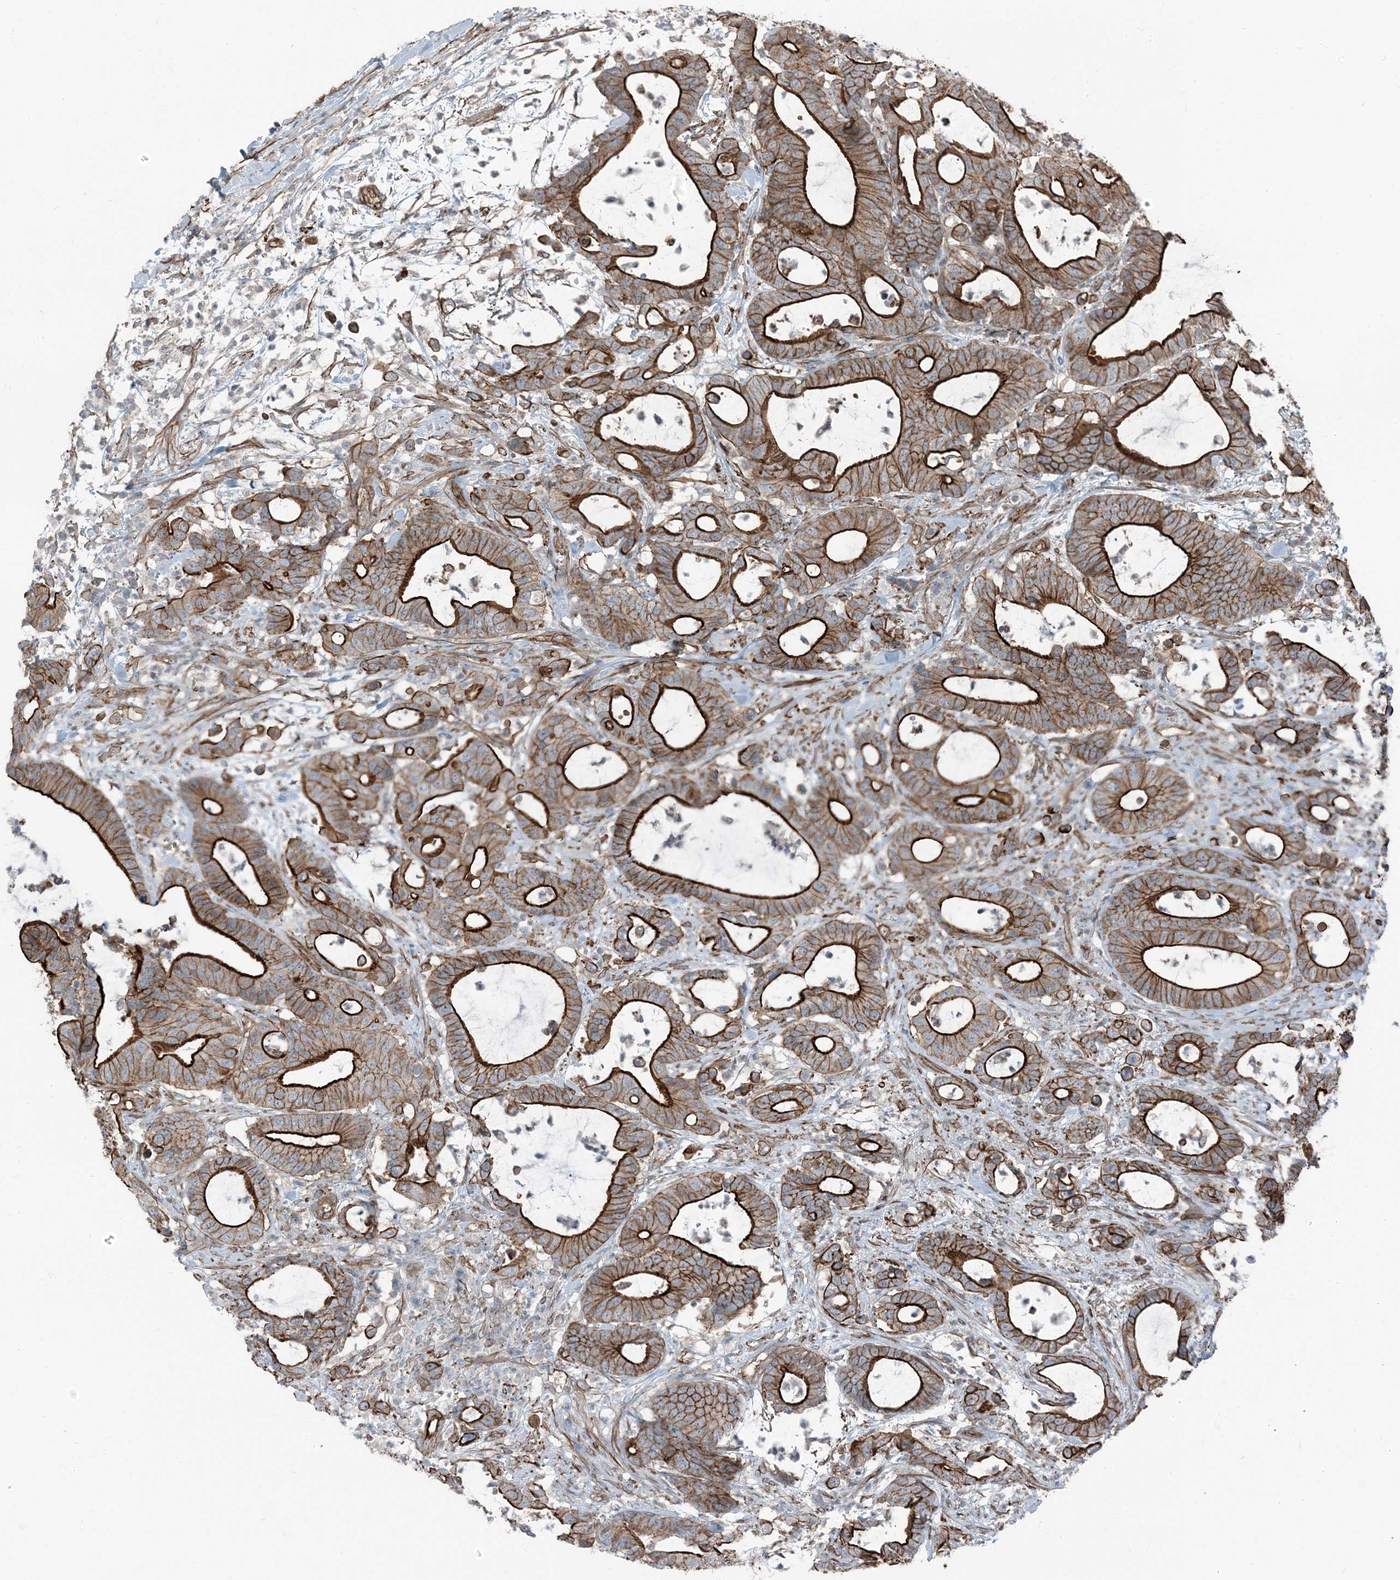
{"staining": {"intensity": "strong", "quantity": ">75%", "location": "cytoplasmic/membranous"}, "tissue": "colorectal cancer", "cell_type": "Tumor cells", "image_type": "cancer", "snomed": [{"axis": "morphology", "description": "Adenocarcinoma, NOS"}, {"axis": "topography", "description": "Colon"}], "caption": "The micrograph displays immunohistochemical staining of colorectal cancer. There is strong cytoplasmic/membranous expression is identified in approximately >75% of tumor cells.", "gene": "ZFP90", "patient": {"sex": "female", "age": 84}}